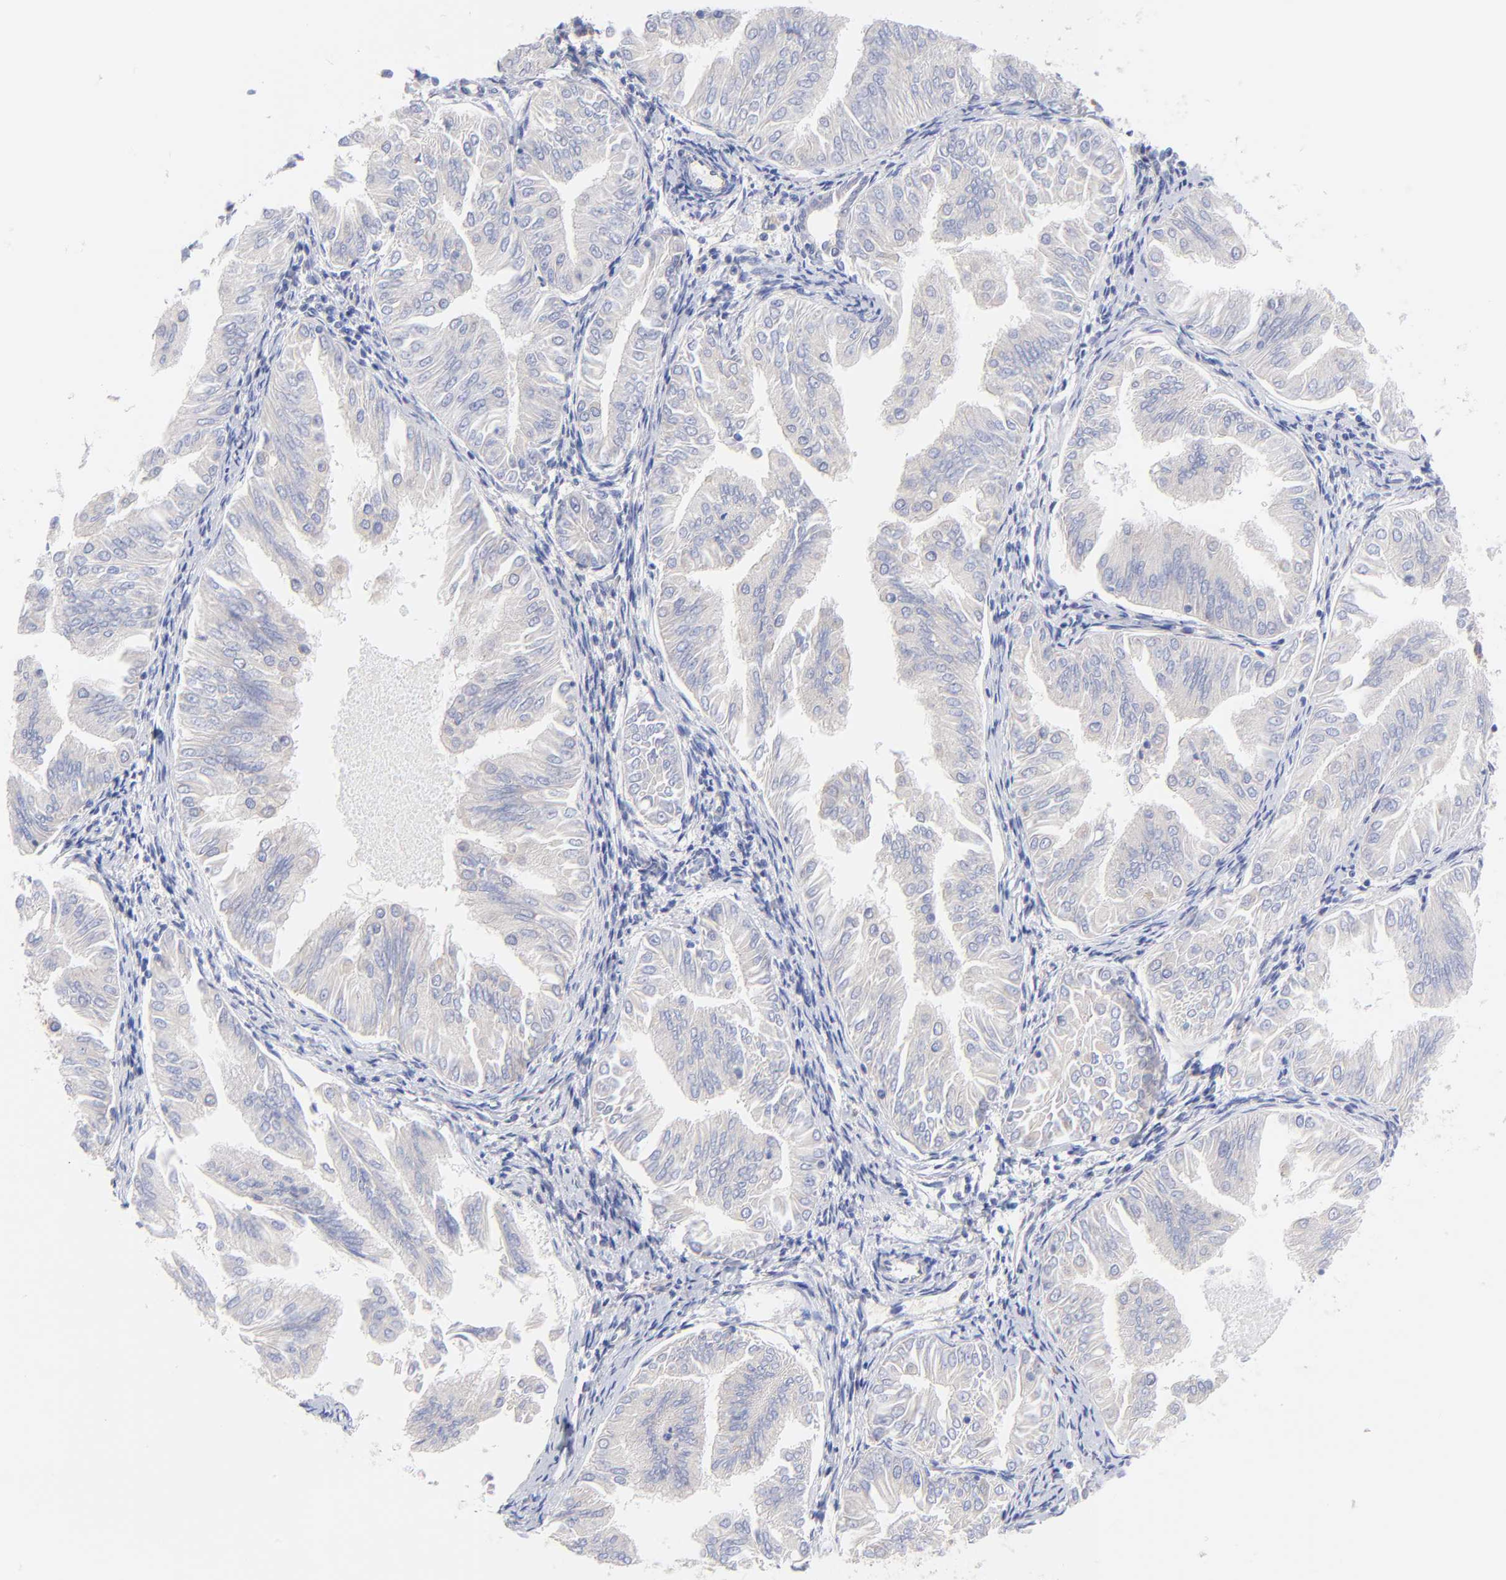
{"staining": {"intensity": "weak", "quantity": ">75%", "location": "cytoplasmic/membranous"}, "tissue": "endometrial cancer", "cell_type": "Tumor cells", "image_type": "cancer", "snomed": [{"axis": "morphology", "description": "Adenocarcinoma, NOS"}, {"axis": "topography", "description": "Endometrium"}], "caption": "A low amount of weak cytoplasmic/membranous expression is identified in approximately >75% of tumor cells in endometrial cancer (adenocarcinoma) tissue.", "gene": "TNFRSF13C", "patient": {"sex": "female", "age": 53}}